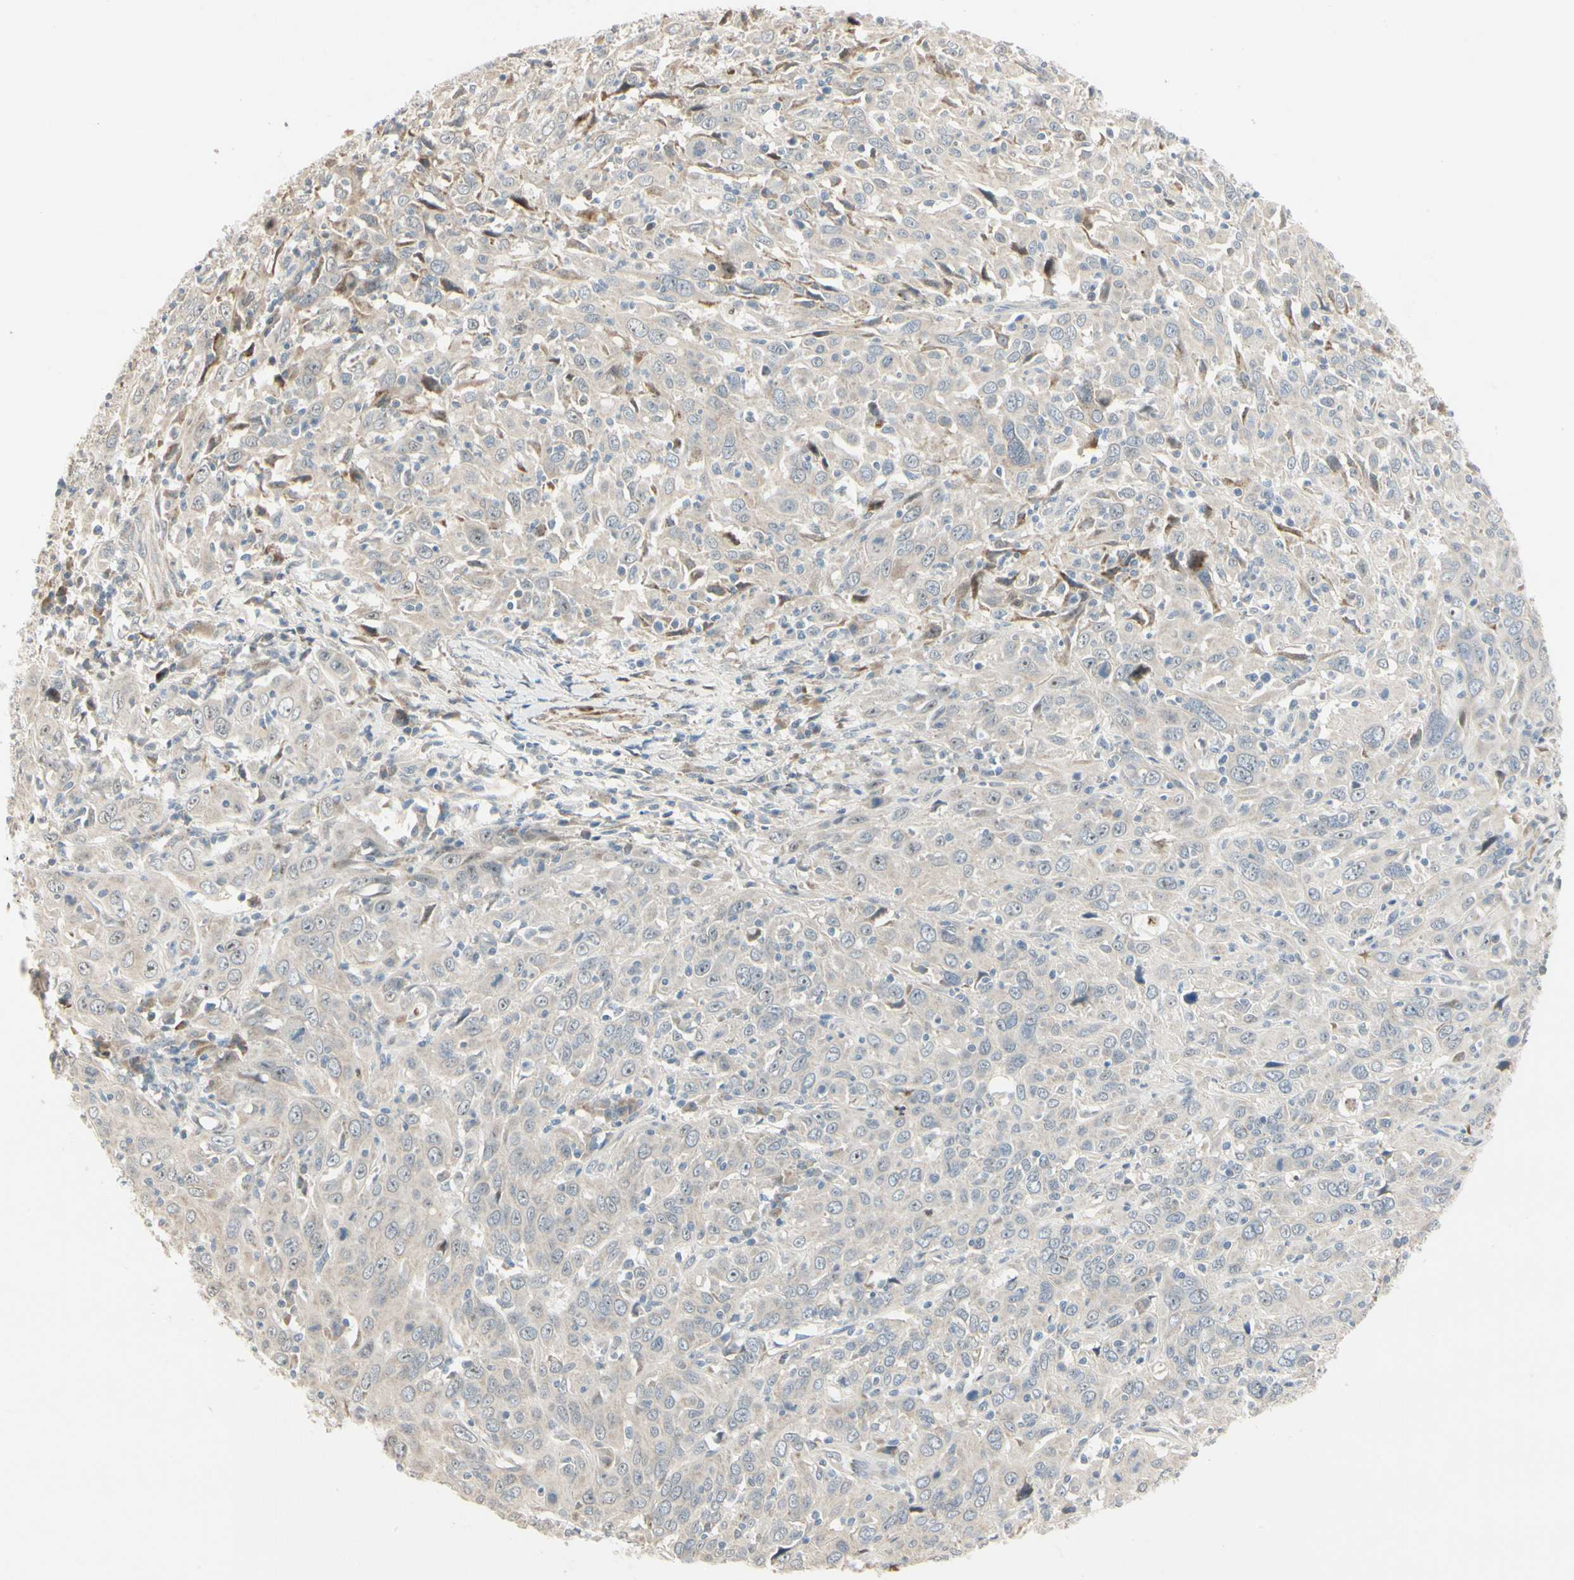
{"staining": {"intensity": "negative", "quantity": "none", "location": "none"}, "tissue": "cervical cancer", "cell_type": "Tumor cells", "image_type": "cancer", "snomed": [{"axis": "morphology", "description": "Squamous cell carcinoma, NOS"}, {"axis": "topography", "description": "Cervix"}], "caption": "Tumor cells are negative for brown protein staining in squamous cell carcinoma (cervical).", "gene": "P4HA3", "patient": {"sex": "female", "age": 46}}